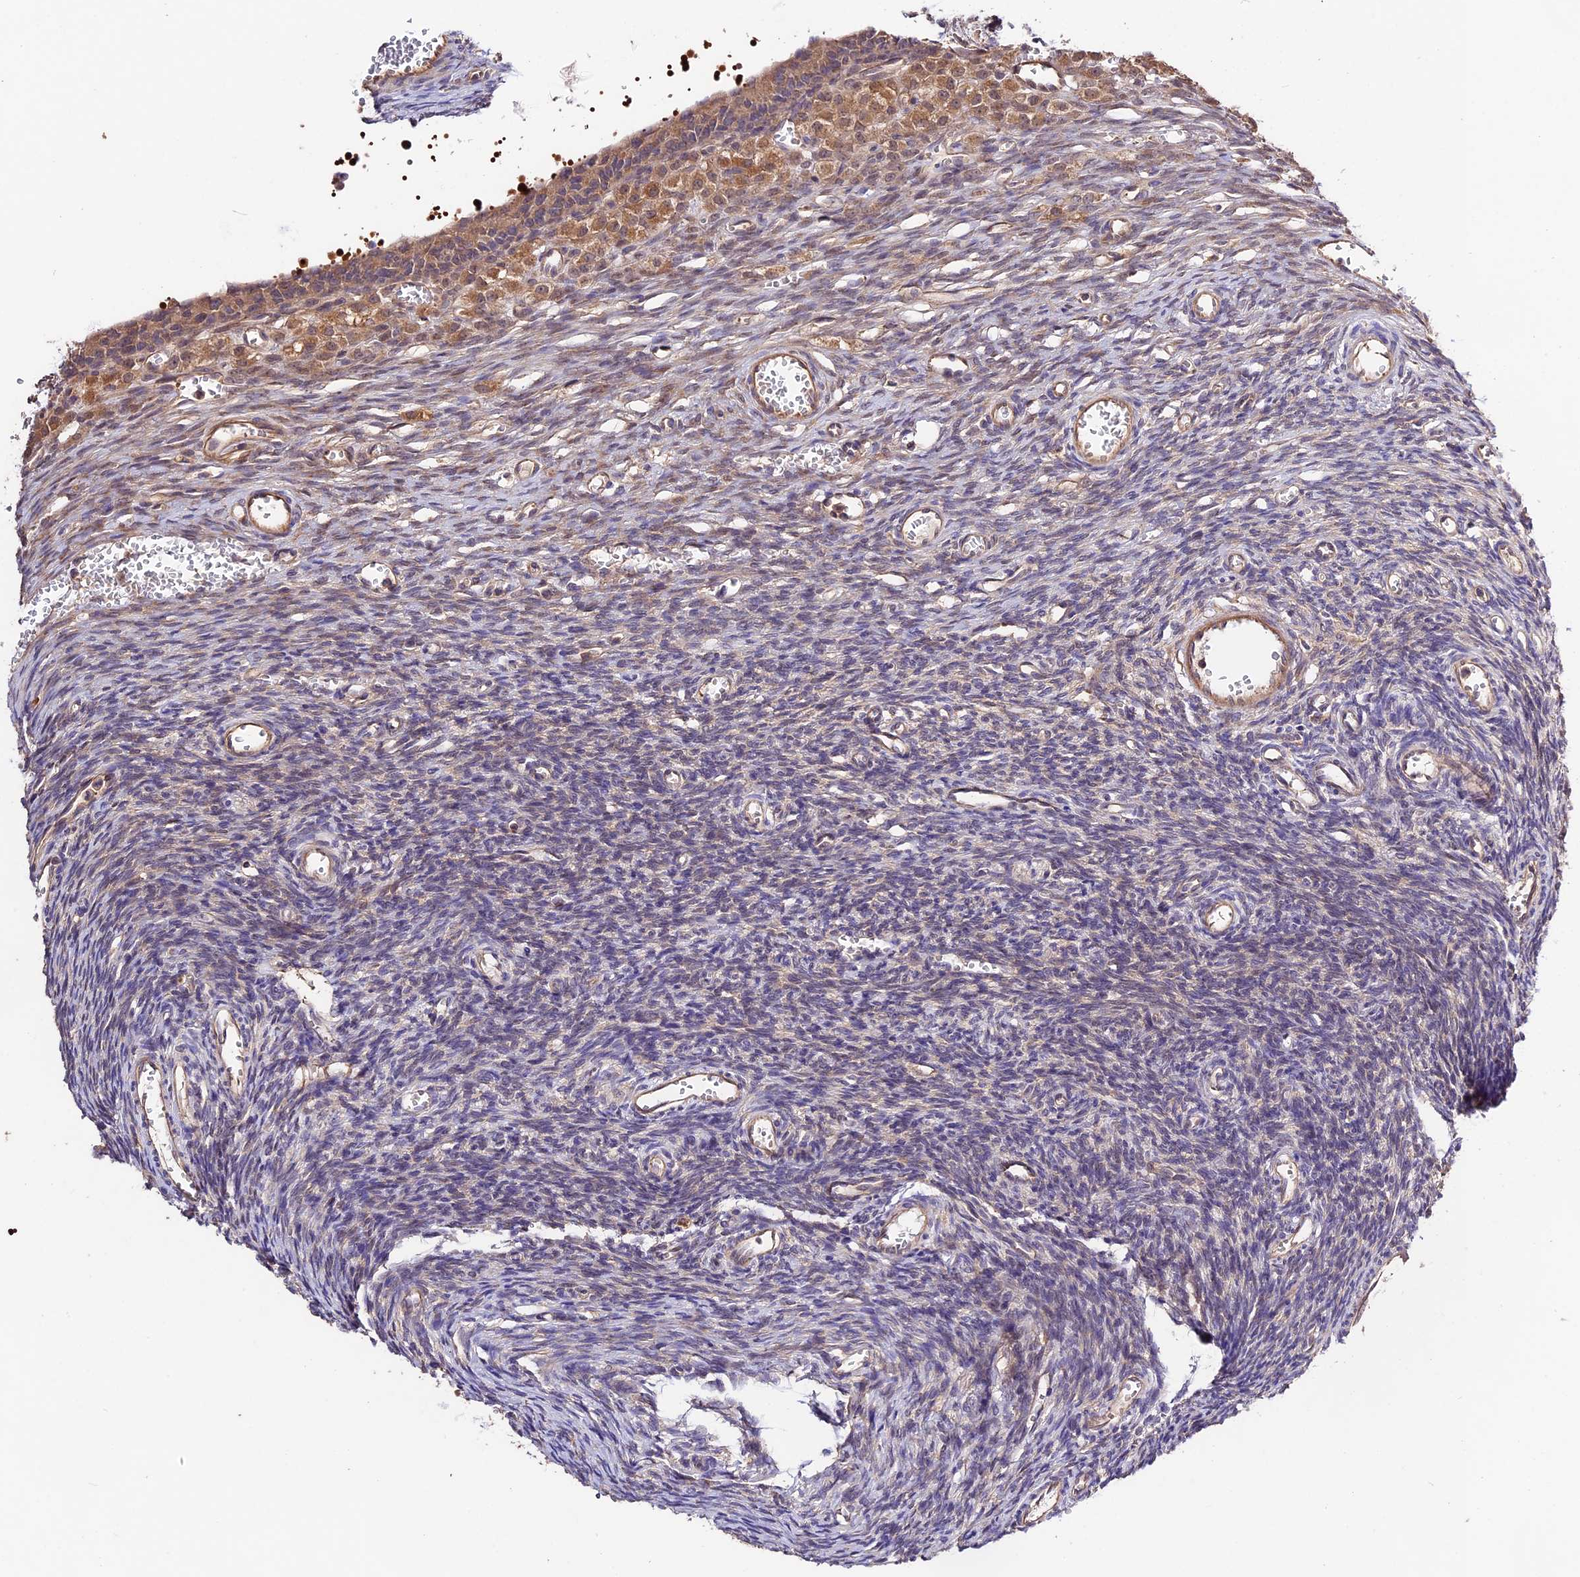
{"staining": {"intensity": "moderate", "quantity": ">75%", "location": "cytoplasmic/membranous"}, "tissue": "ovary", "cell_type": "Follicle cells", "image_type": "normal", "snomed": [{"axis": "morphology", "description": "Normal tissue, NOS"}, {"axis": "topography", "description": "Ovary"}], "caption": "Immunohistochemical staining of unremarkable ovary reveals medium levels of moderate cytoplasmic/membranous staining in approximately >75% of follicle cells.", "gene": "CES3", "patient": {"sex": "female", "age": 39}}